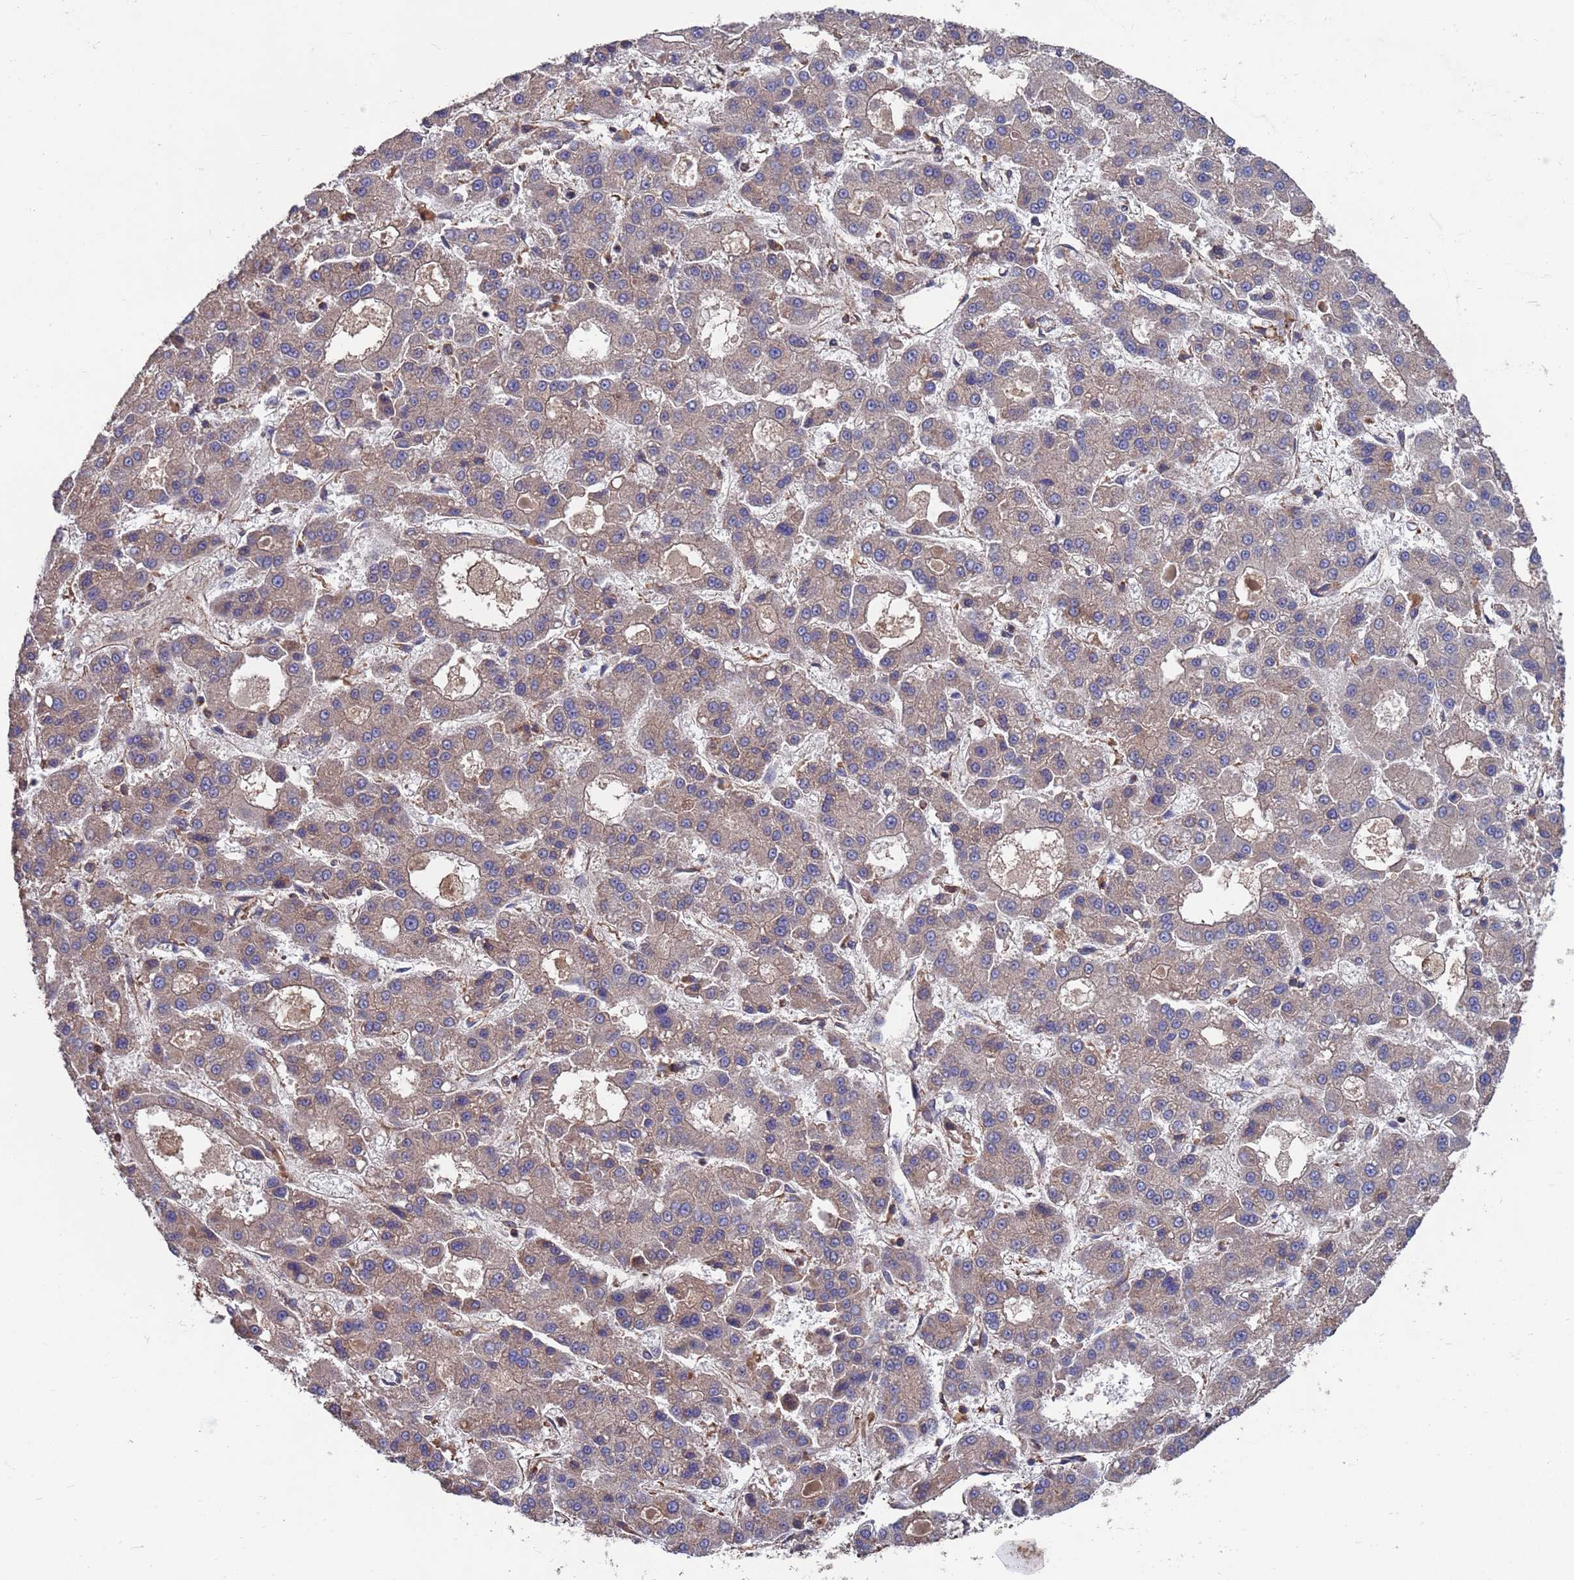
{"staining": {"intensity": "weak", "quantity": "<25%", "location": "cytoplasmic/membranous"}, "tissue": "liver cancer", "cell_type": "Tumor cells", "image_type": "cancer", "snomed": [{"axis": "morphology", "description": "Carcinoma, Hepatocellular, NOS"}, {"axis": "topography", "description": "Liver"}], "caption": "Immunohistochemical staining of human liver cancer (hepatocellular carcinoma) demonstrates no significant expression in tumor cells. (Brightfield microscopy of DAB IHC at high magnification).", "gene": "PYCR1", "patient": {"sex": "male", "age": 70}}